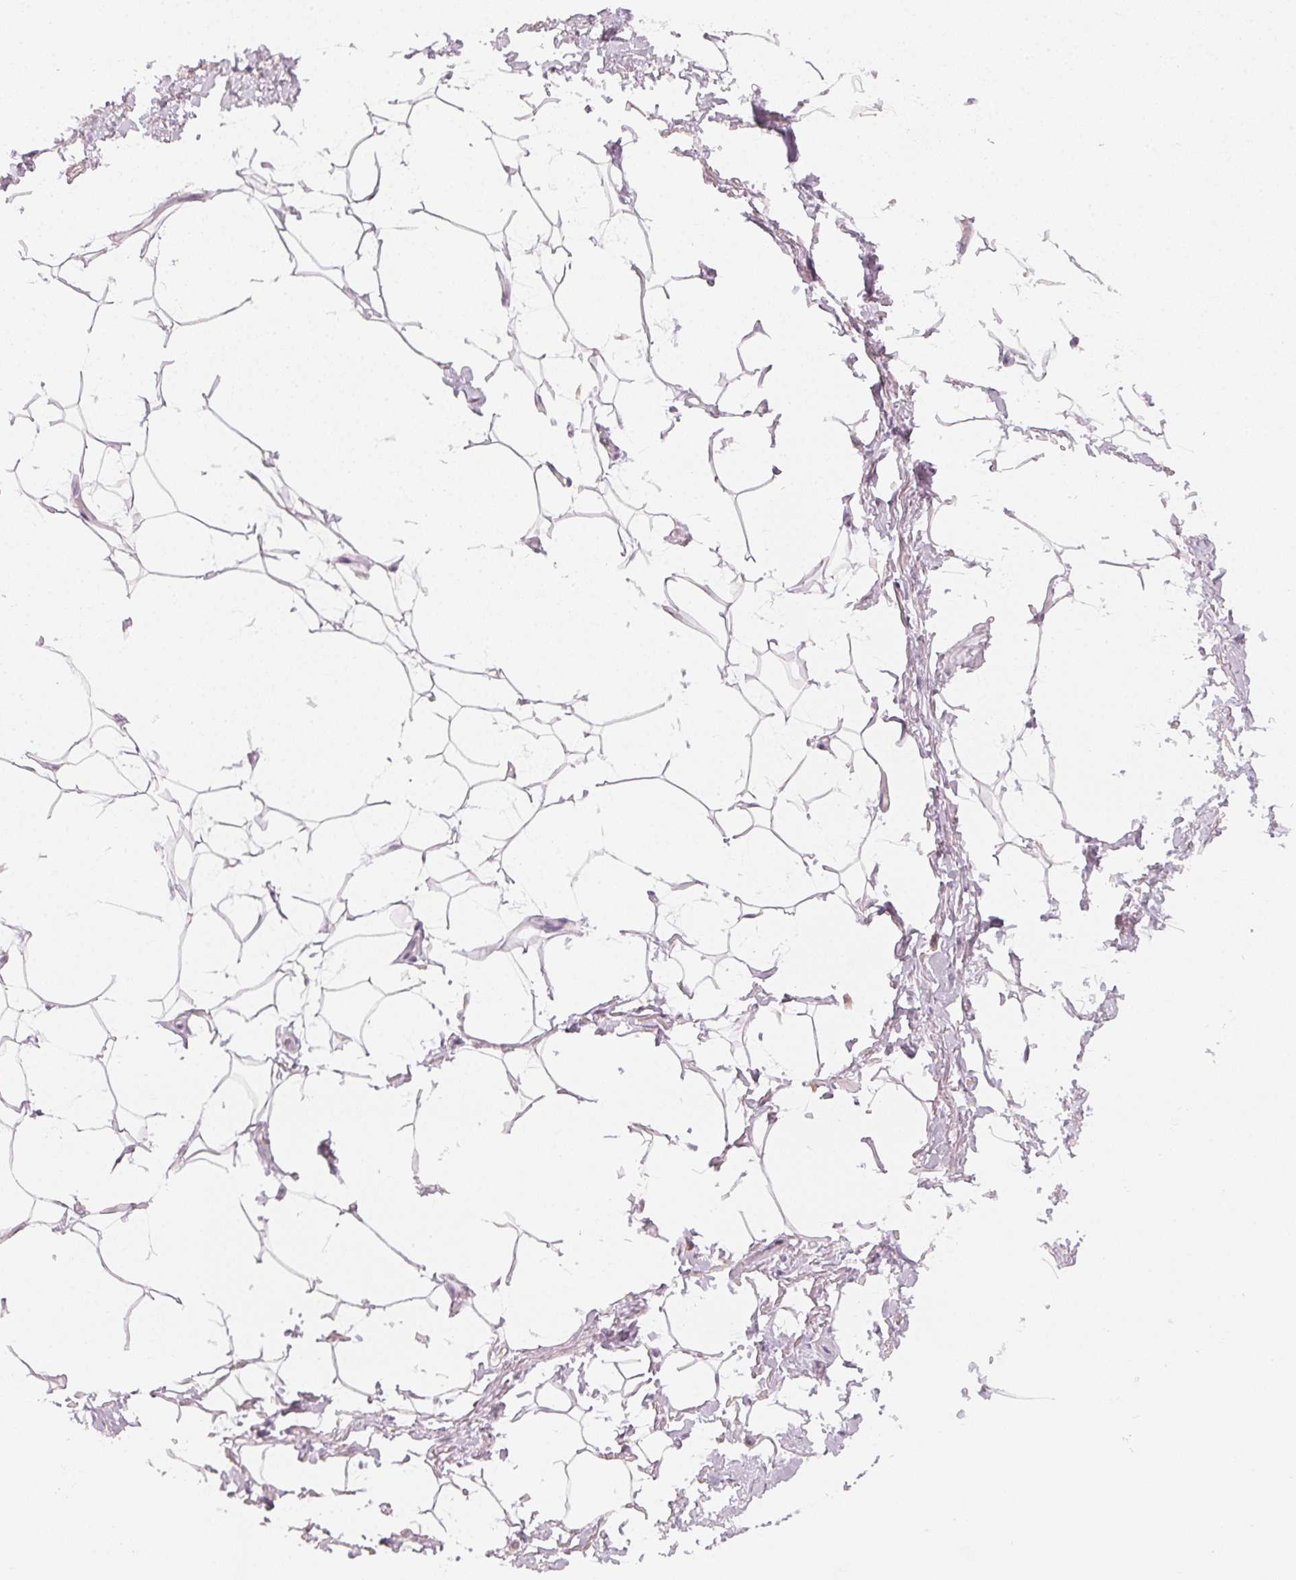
{"staining": {"intensity": "weak", "quantity": "<25%", "location": "cytoplasmic/membranous"}, "tissue": "adipose tissue", "cell_type": "Adipocytes", "image_type": "normal", "snomed": [{"axis": "morphology", "description": "Normal tissue, NOS"}, {"axis": "topography", "description": "Peripheral nerve tissue"}], "caption": "Adipose tissue stained for a protein using immunohistochemistry (IHC) shows no staining adipocytes.", "gene": "CFAP276", "patient": {"sex": "male", "age": 51}}